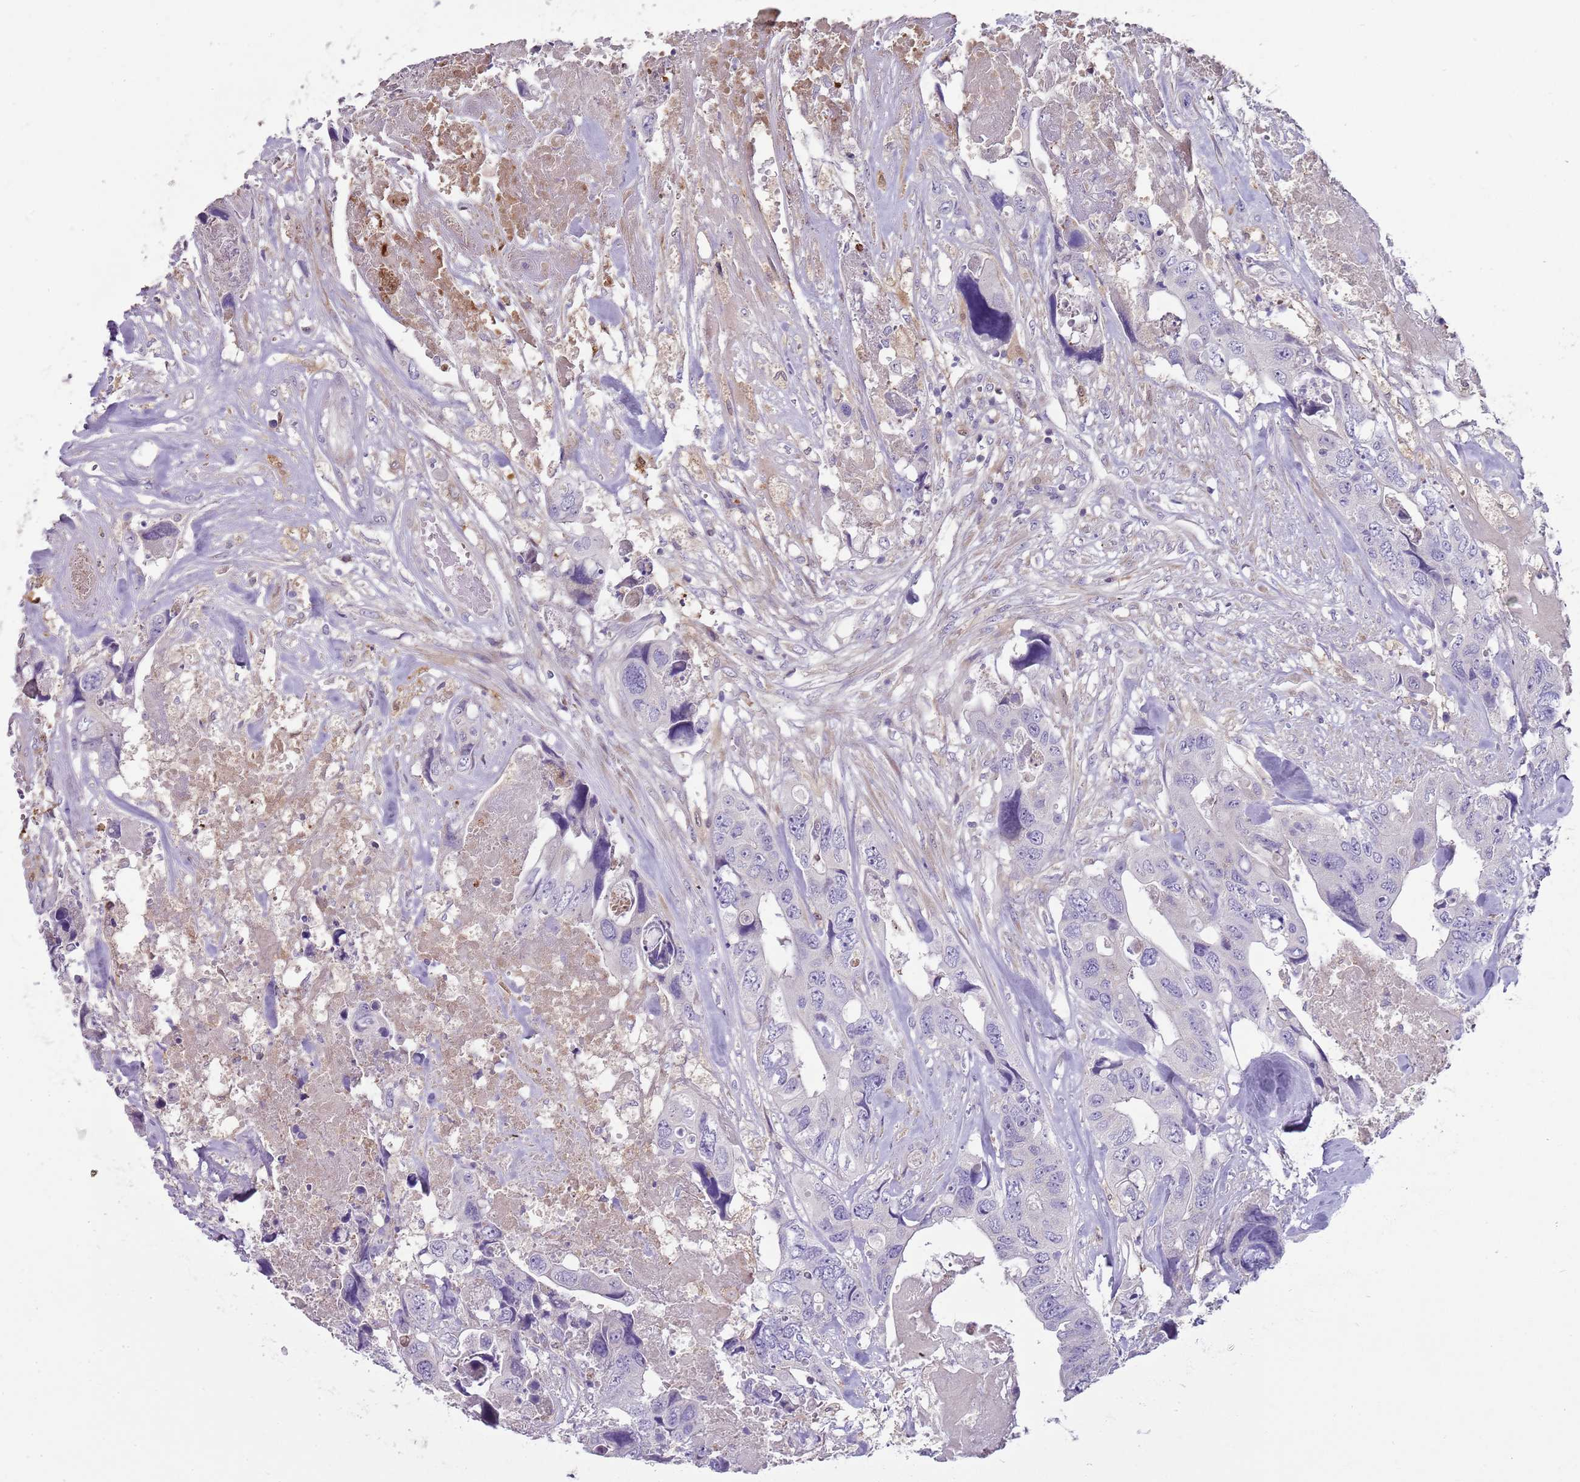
{"staining": {"intensity": "negative", "quantity": "none", "location": "none"}, "tissue": "colorectal cancer", "cell_type": "Tumor cells", "image_type": "cancer", "snomed": [{"axis": "morphology", "description": "Adenocarcinoma, NOS"}, {"axis": "topography", "description": "Rectum"}], "caption": "Immunohistochemistry image of neoplastic tissue: human adenocarcinoma (colorectal) stained with DAB displays no significant protein positivity in tumor cells.", "gene": "DIPK1C", "patient": {"sex": "male", "age": 57}}